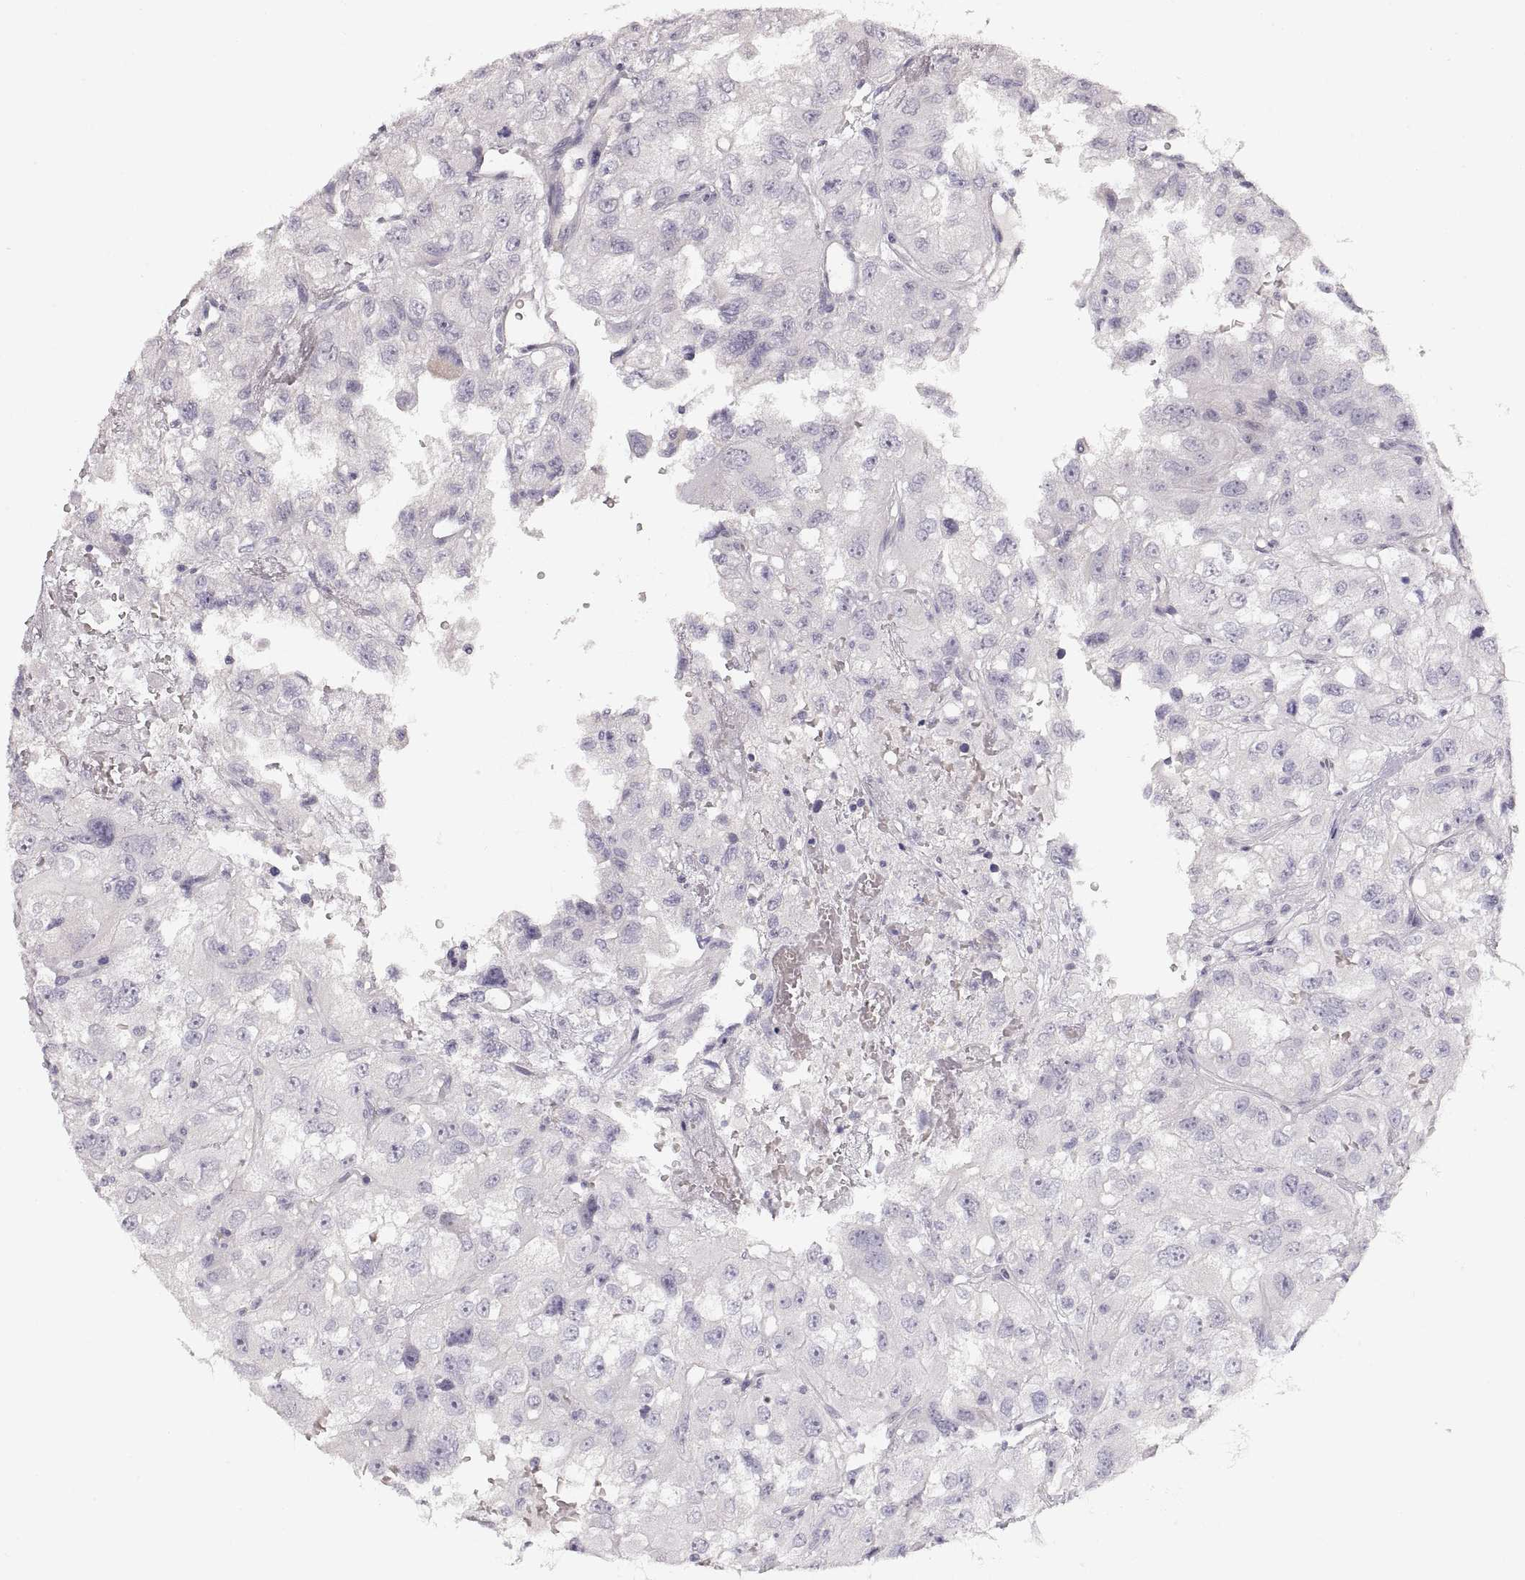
{"staining": {"intensity": "negative", "quantity": "none", "location": "none"}, "tissue": "renal cancer", "cell_type": "Tumor cells", "image_type": "cancer", "snomed": [{"axis": "morphology", "description": "Adenocarcinoma, NOS"}, {"axis": "topography", "description": "Kidney"}], "caption": "This is a histopathology image of immunohistochemistry staining of renal cancer, which shows no expression in tumor cells.", "gene": "PCSK2", "patient": {"sex": "male", "age": 64}}